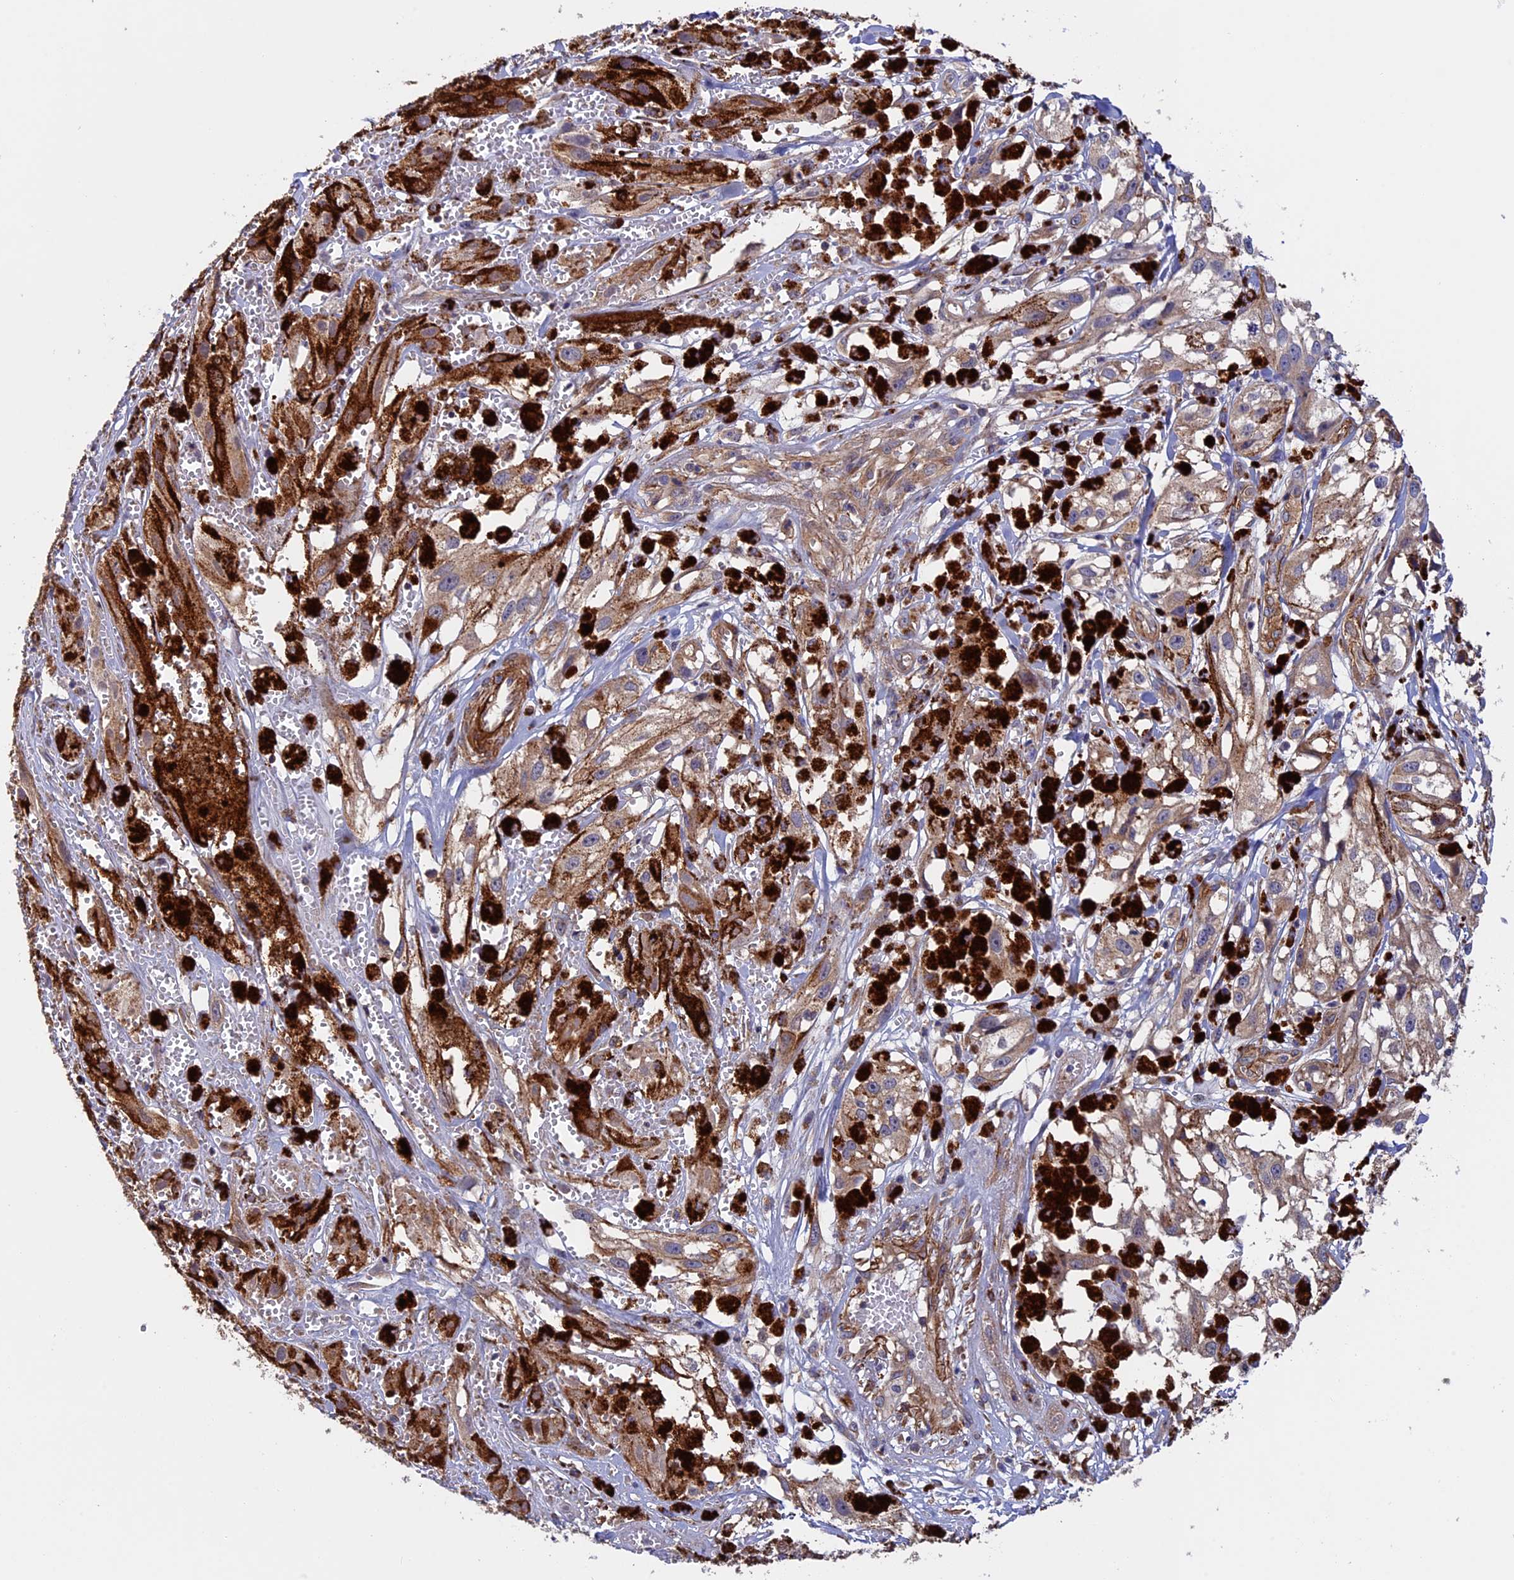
{"staining": {"intensity": "weak", "quantity": ">75%", "location": "cytoplasmic/membranous"}, "tissue": "melanoma", "cell_type": "Tumor cells", "image_type": "cancer", "snomed": [{"axis": "morphology", "description": "Malignant melanoma, NOS"}, {"axis": "topography", "description": "Skin"}], "caption": "Melanoma stained with a brown dye exhibits weak cytoplasmic/membranous positive staining in about >75% of tumor cells.", "gene": "SLC9A5", "patient": {"sex": "male", "age": 88}}